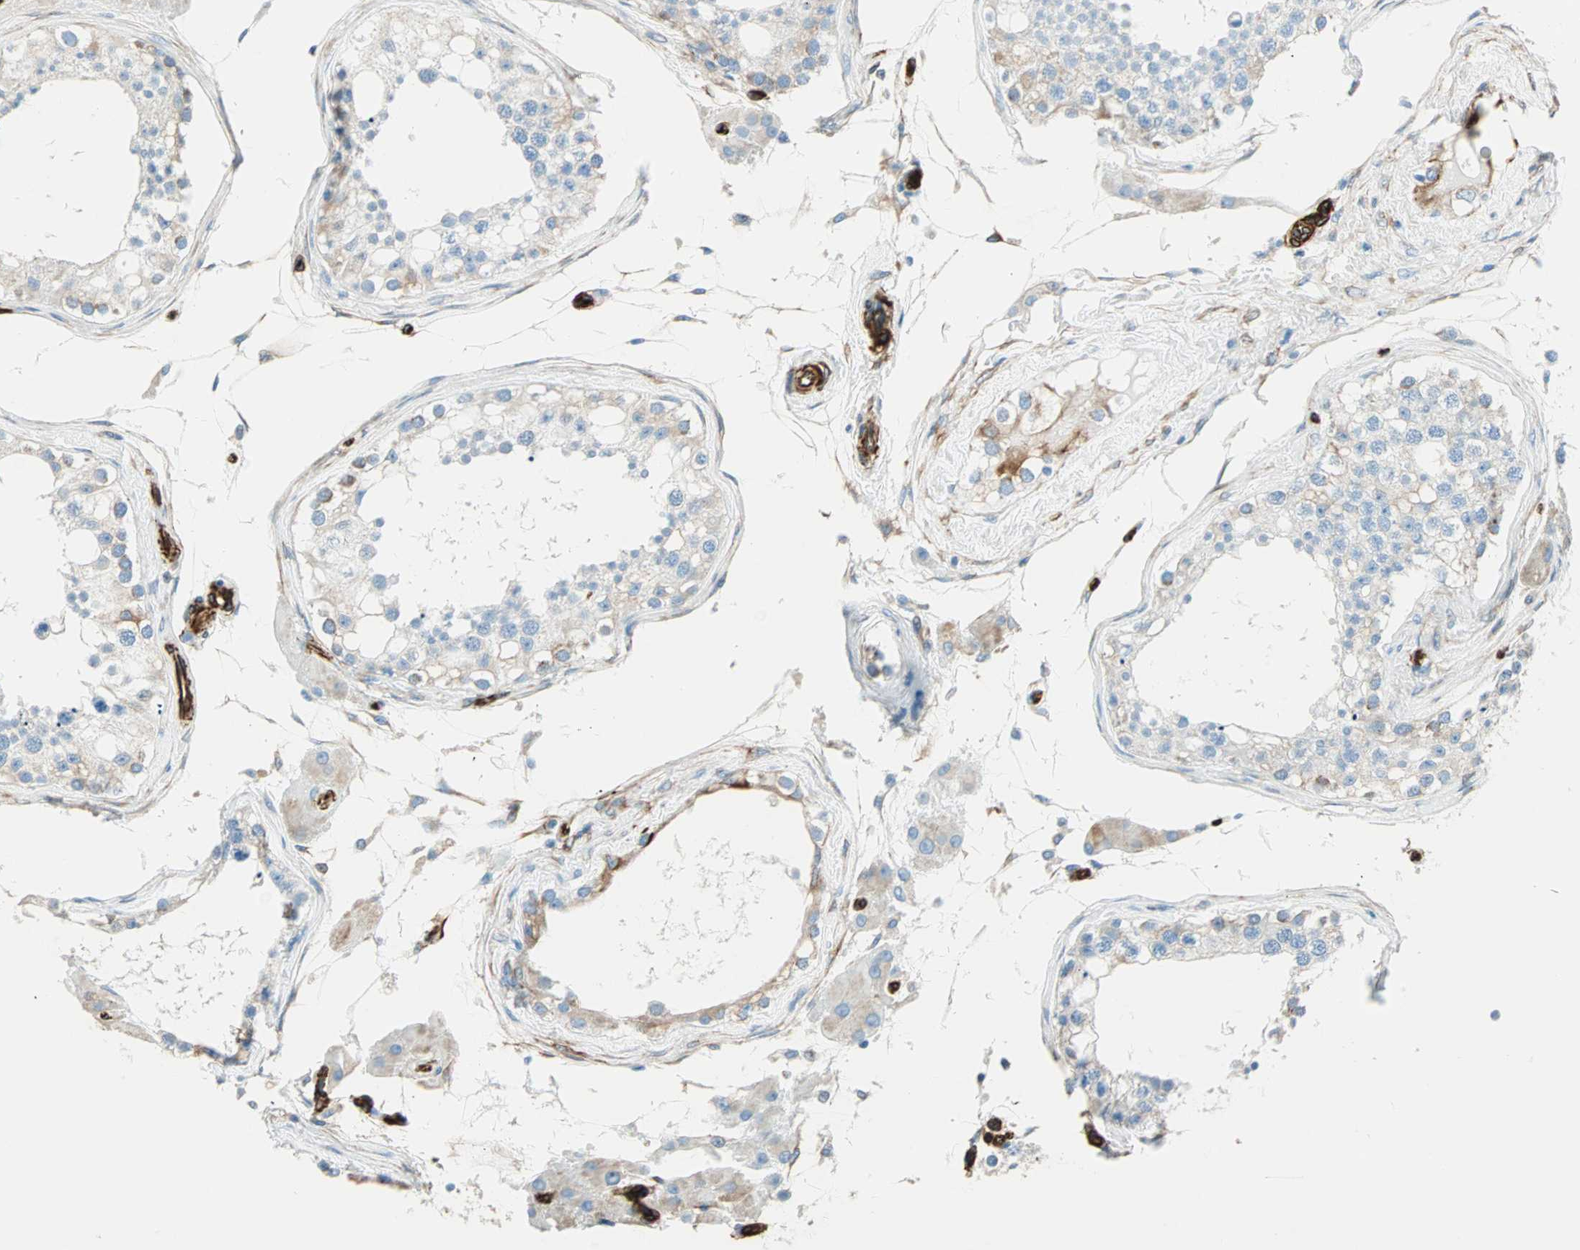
{"staining": {"intensity": "weak", "quantity": "<25%", "location": "cytoplasmic/membranous"}, "tissue": "testis", "cell_type": "Cells in seminiferous ducts", "image_type": "normal", "snomed": [{"axis": "morphology", "description": "Normal tissue, NOS"}, {"axis": "topography", "description": "Testis"}], "caption": "A high-resolution image shows immunohistochemistry staining of normal testis, which demonstrates no significant expression in cells in seminiferous ducts. Nuclei are stained in blue.", "gene": "NES", "patient": {"sex": "male", "age": 68}}